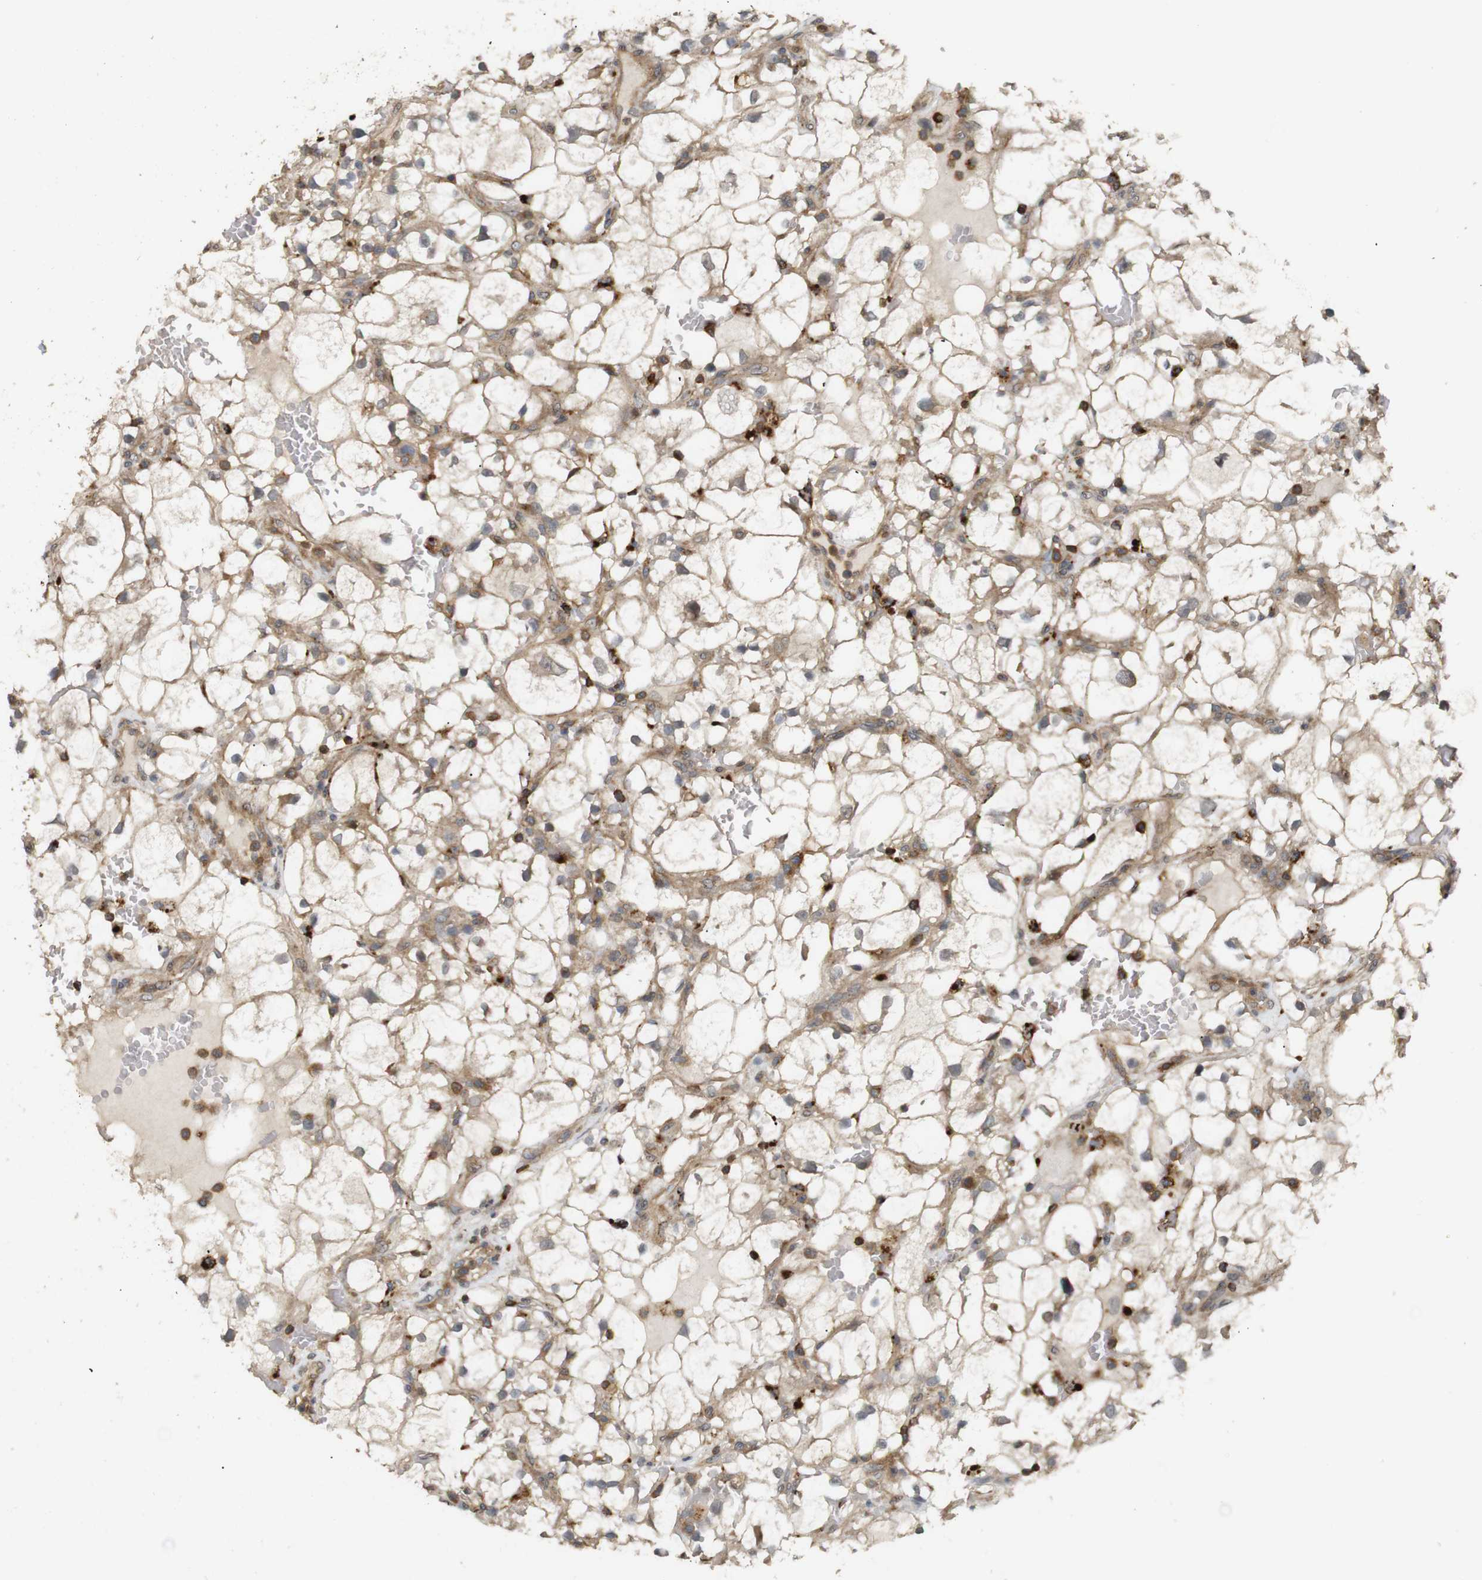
{"staining": {"intensity": "moderate", "quantity": ">75%", "location": "cytoplasmic/membranous"}, "tissue": "renal cancer", "cell_type": "Tumor cells", "image_type": "cancer", "snomed": [{"axis": "morphology", "description": "Adenocarcinoma, NOS"}, {"axis": "topography", "description": "Kidney"}], "caption": "IHC staining of adenocarcinoma (renal), which demonstrates medium levels of moderate cytoplasmic/membranous positivity in about >75% of tumor cells indicating moderate cytoplasmic/membranous protein positivity. The staining was performed using DAB (3,3'-diaminobenzidine) (brown) for protein detection and nuclei were counterstained in hematoxylin (blue).", "gene": "KSR1", "patient": {"sex": "female", "age": 60}}